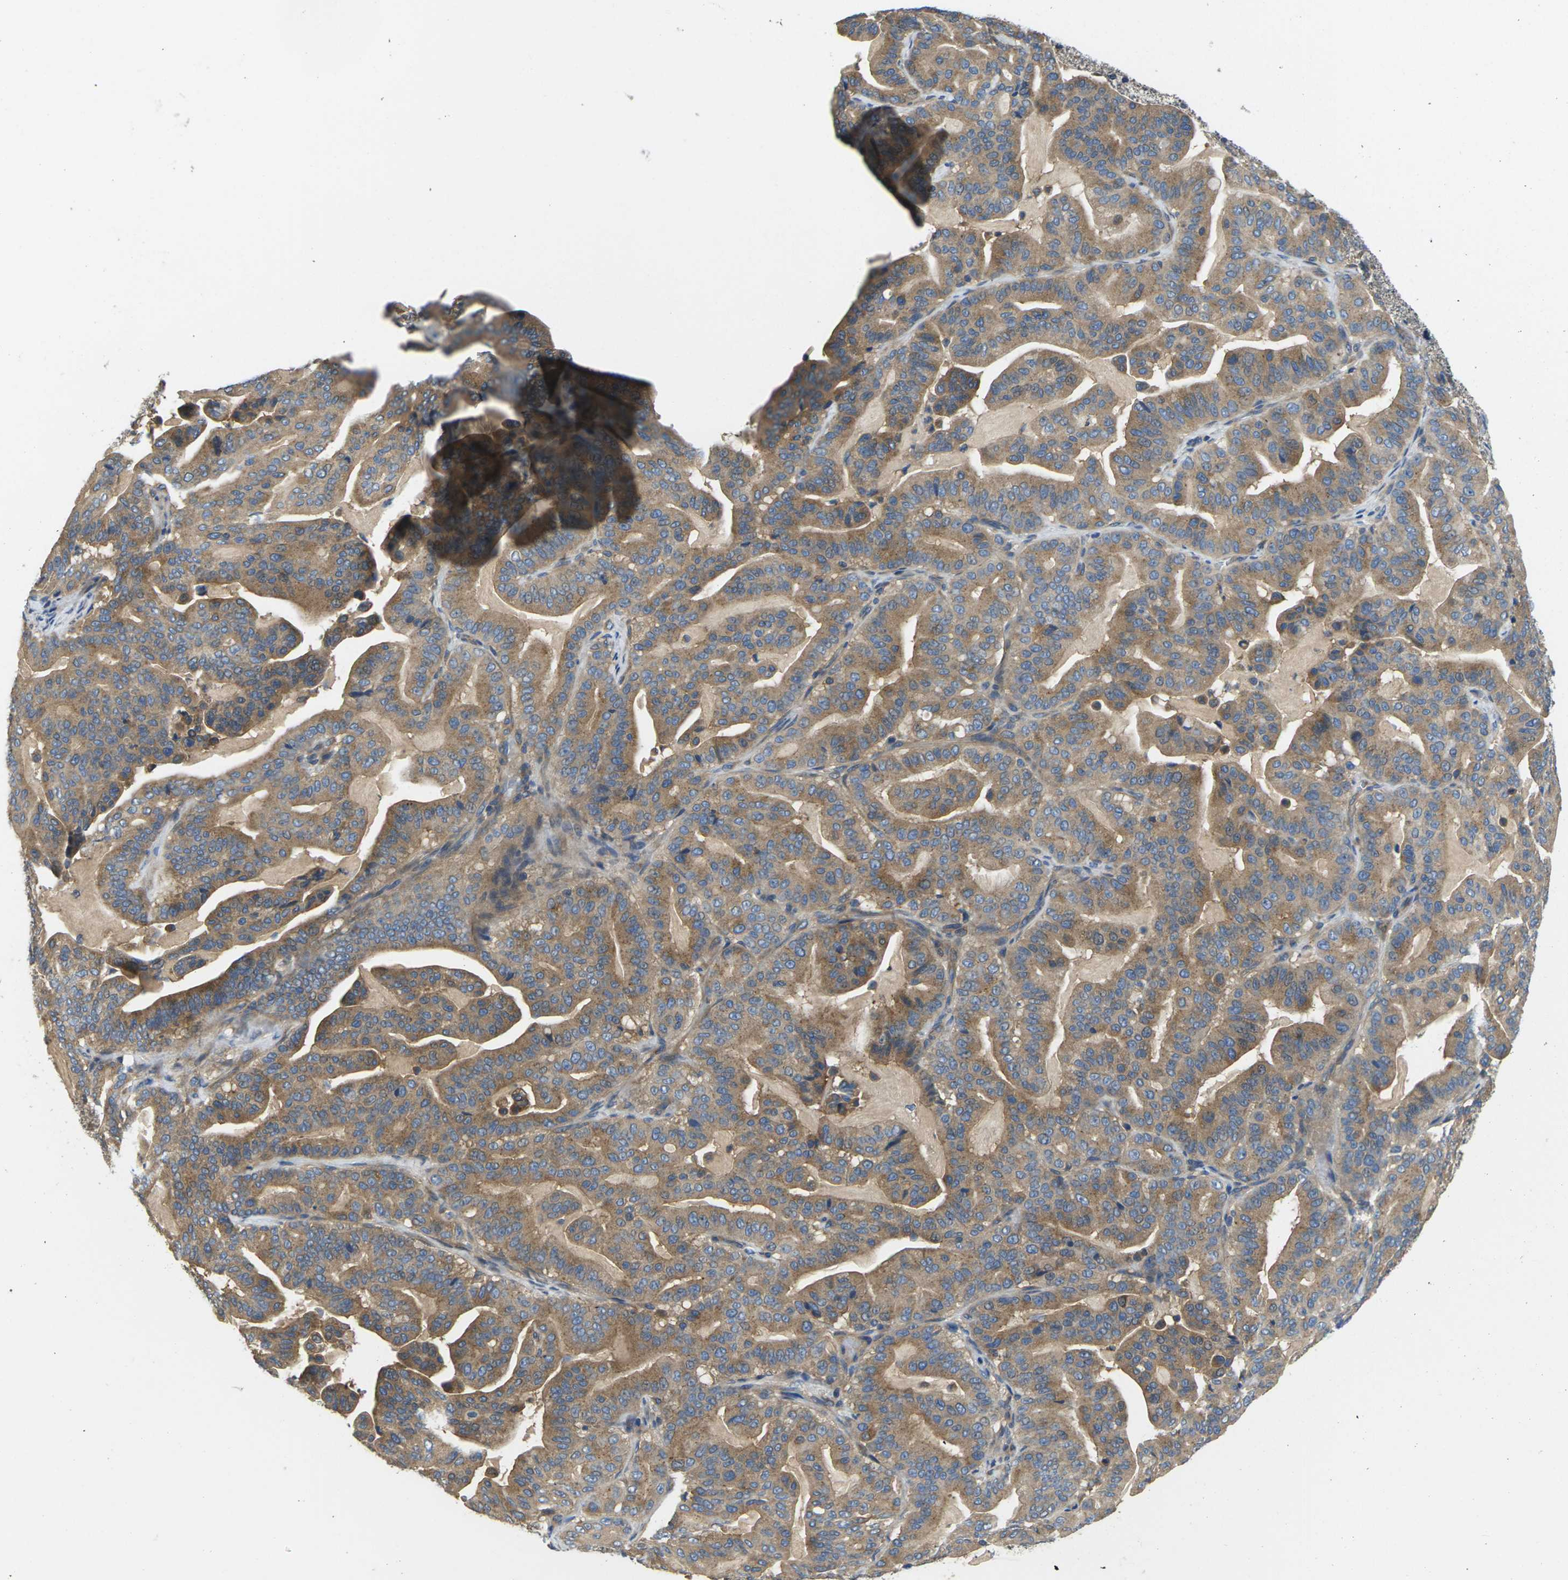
{"staining": {"intensity": "moderate", "quantity": ">75%", "location": "cytoplasmic/membranous"}, "tissue": "pancreatic cancer", "cell_type": "Tumor cells", "image_type": "cancer", "snomed": [{"axis": "morphology", "description": "Adenocarcinoma, NOS"}, {"axis": "topography", "description": "Pancreas"}], "caption": "Approximately >75% of tumor cells in human pancreatic cancer (adenocarcinoma) demonstrate moderate cytoplasmic/membranous protein positivity as visualized by brown immunohistochemical staining.", "gene": "TMCC2", "patient": {"sex": "male", "age": 63}}